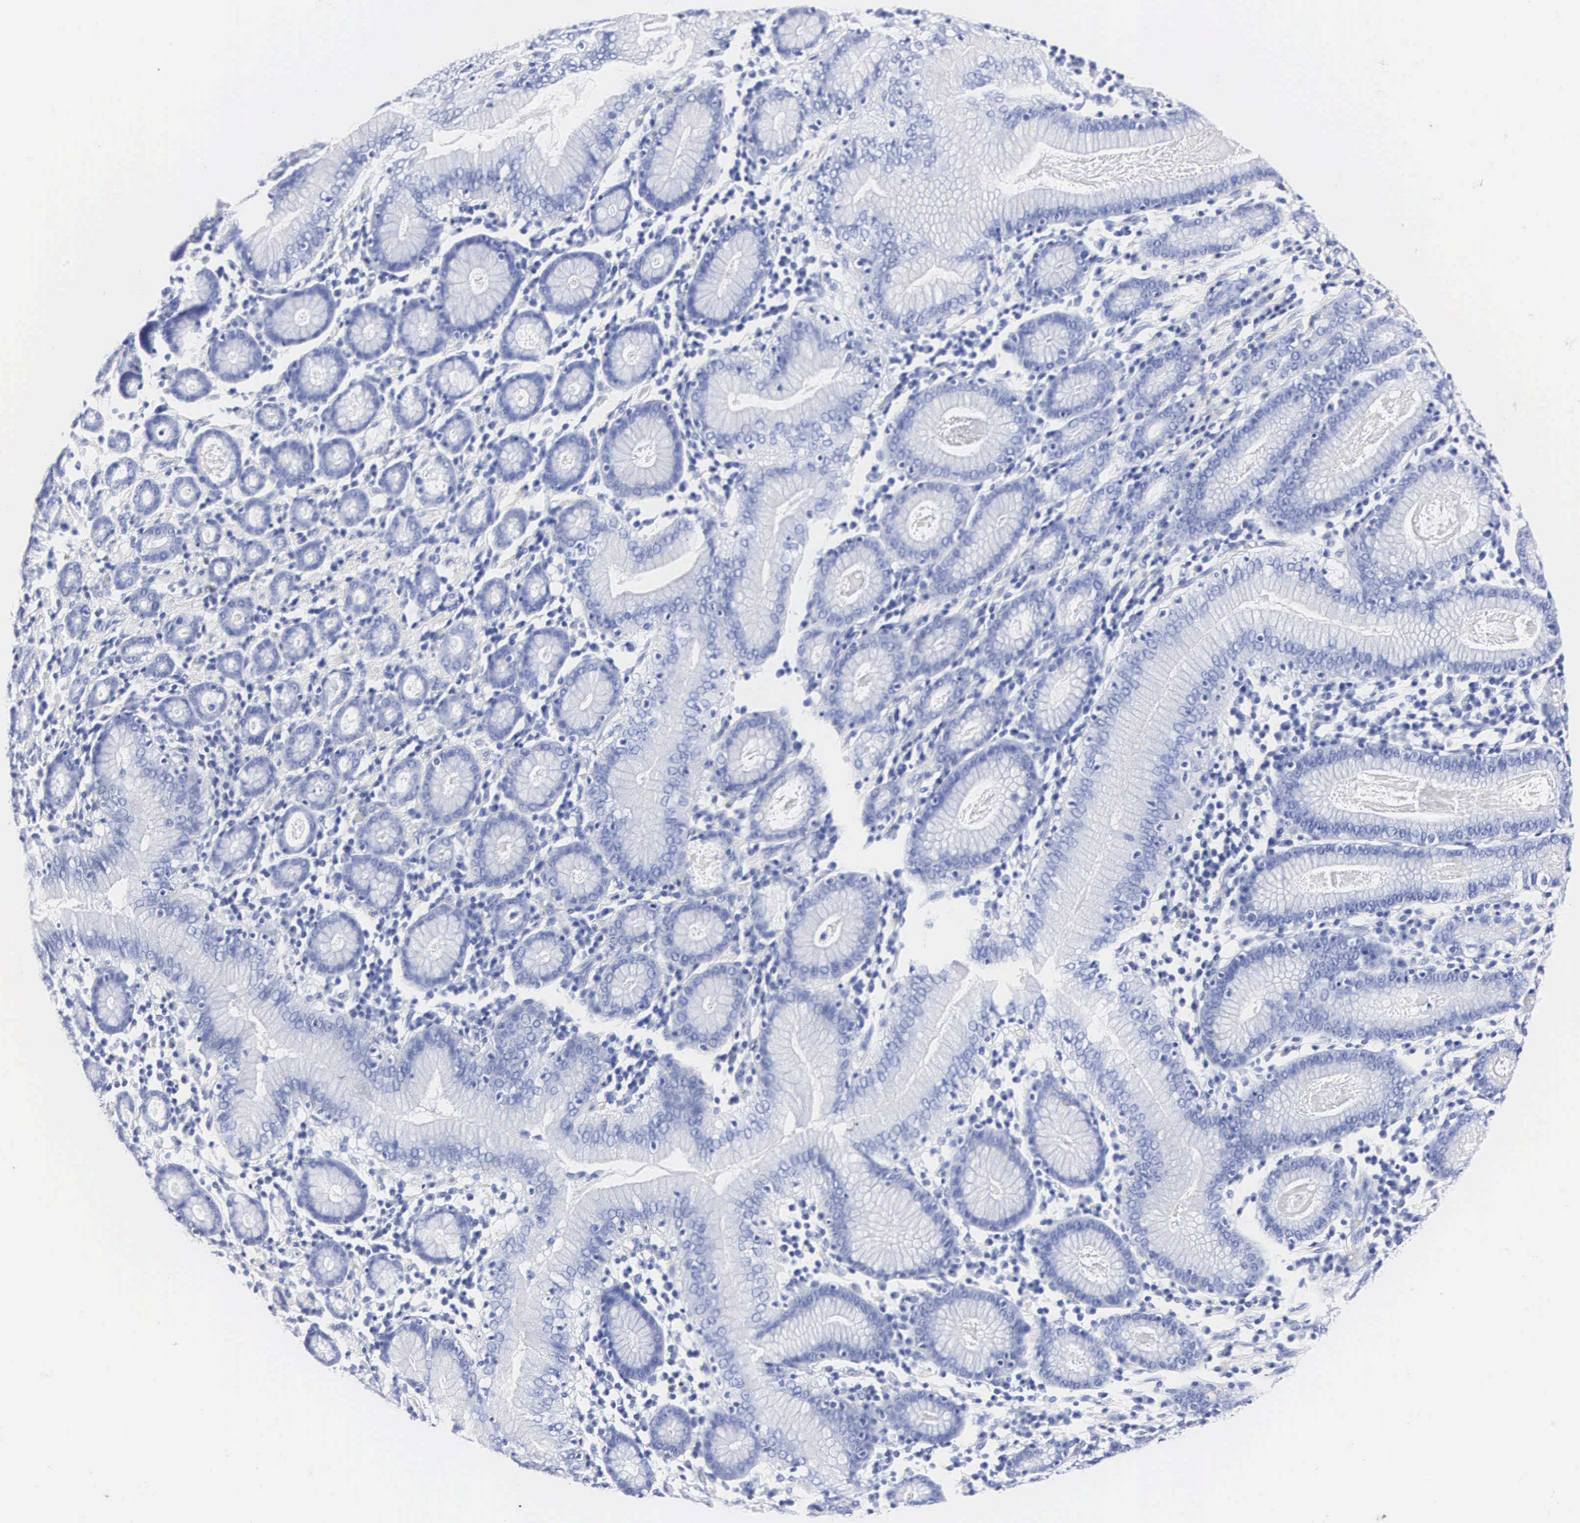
{"staining": {"intensity": "negative", "quantity": "none", "location": "none"}, "tissue": "stomach cancer", "cell_type": "Tumor cells", "image_type": "cancer", "snomed": [{"axis": "morphology", "description": "Adenocarcinoma, NOS"}, {"axis": "topography", "description": "Stomach, lower"}], "caption": "This histopathology image is of stomach cancer stained with immunohistochemistry (IHC) to label a protein in brown with the nuclei are counter-stained blue. There is no positivity in tumor cells. The staining was performed using DAB to visualize the protein expression in brown, while the nuclei were stained in blue with hematoxylin (Magnification: 20x).", "gene": "ENO2", "patient": {"sex": "male", "age": 88}}